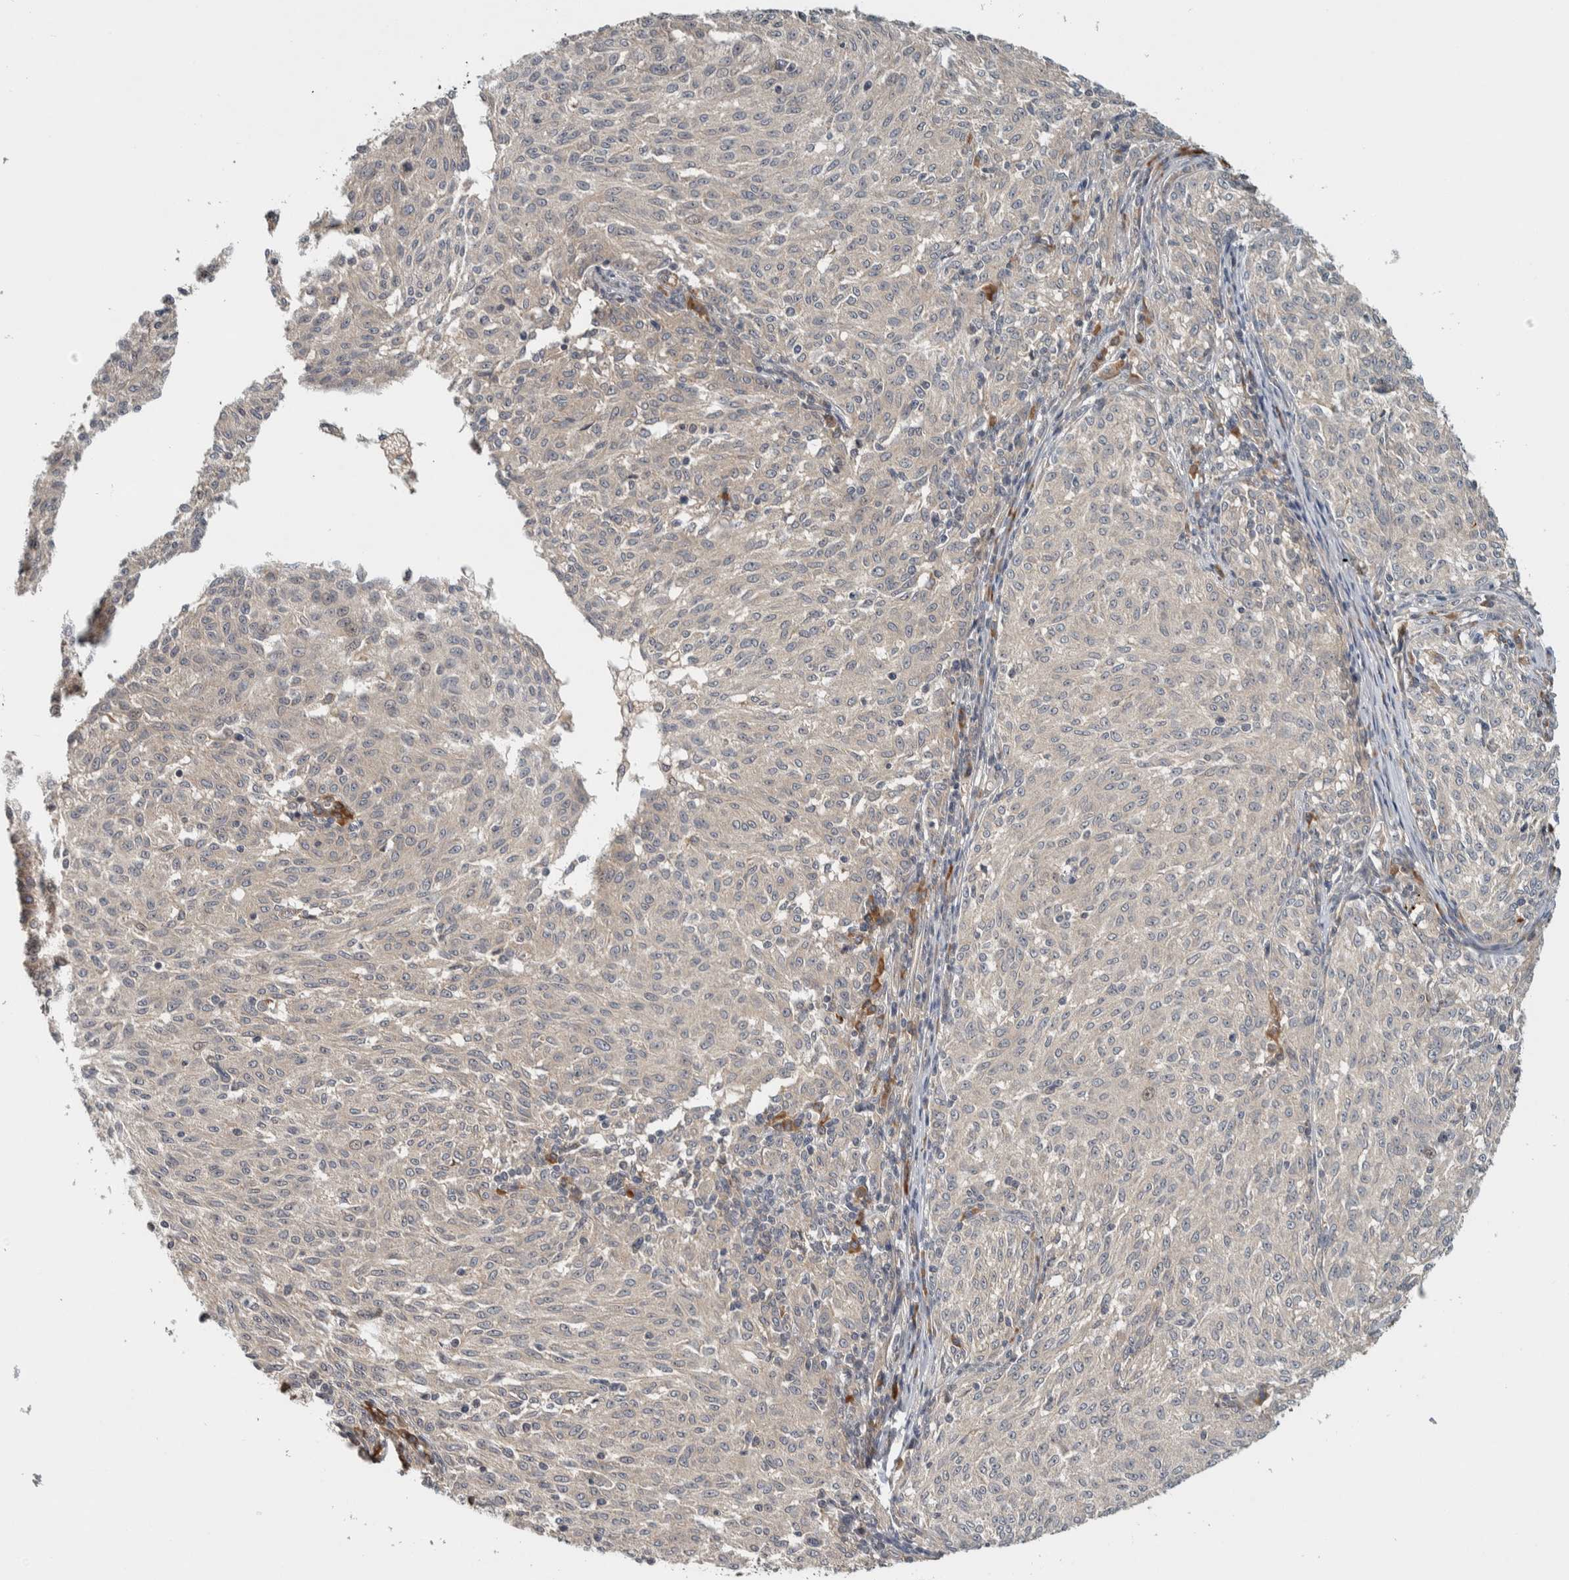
{"staining": {"intensity": "negative", "quantity": "none", "location": "none"}, "tissue": "melanoma", "cell_type": "Tumor cells", "image_type": "cancer", "snomed": [{"axis": "morphology", "description": "Malignant melanoma, NOS"}, {"axis": "topography", "description": "Skin"}], "caption": "High magnification brightfield microscopy of melanoma stained with DAB (3,3'-diaminobenzidine) (brown) and counterstained with hematoxylin (blue): tumor cells show no significant staining.", "gene": "TBC1D31", "patient": {"sex": "female", "age": 72}}